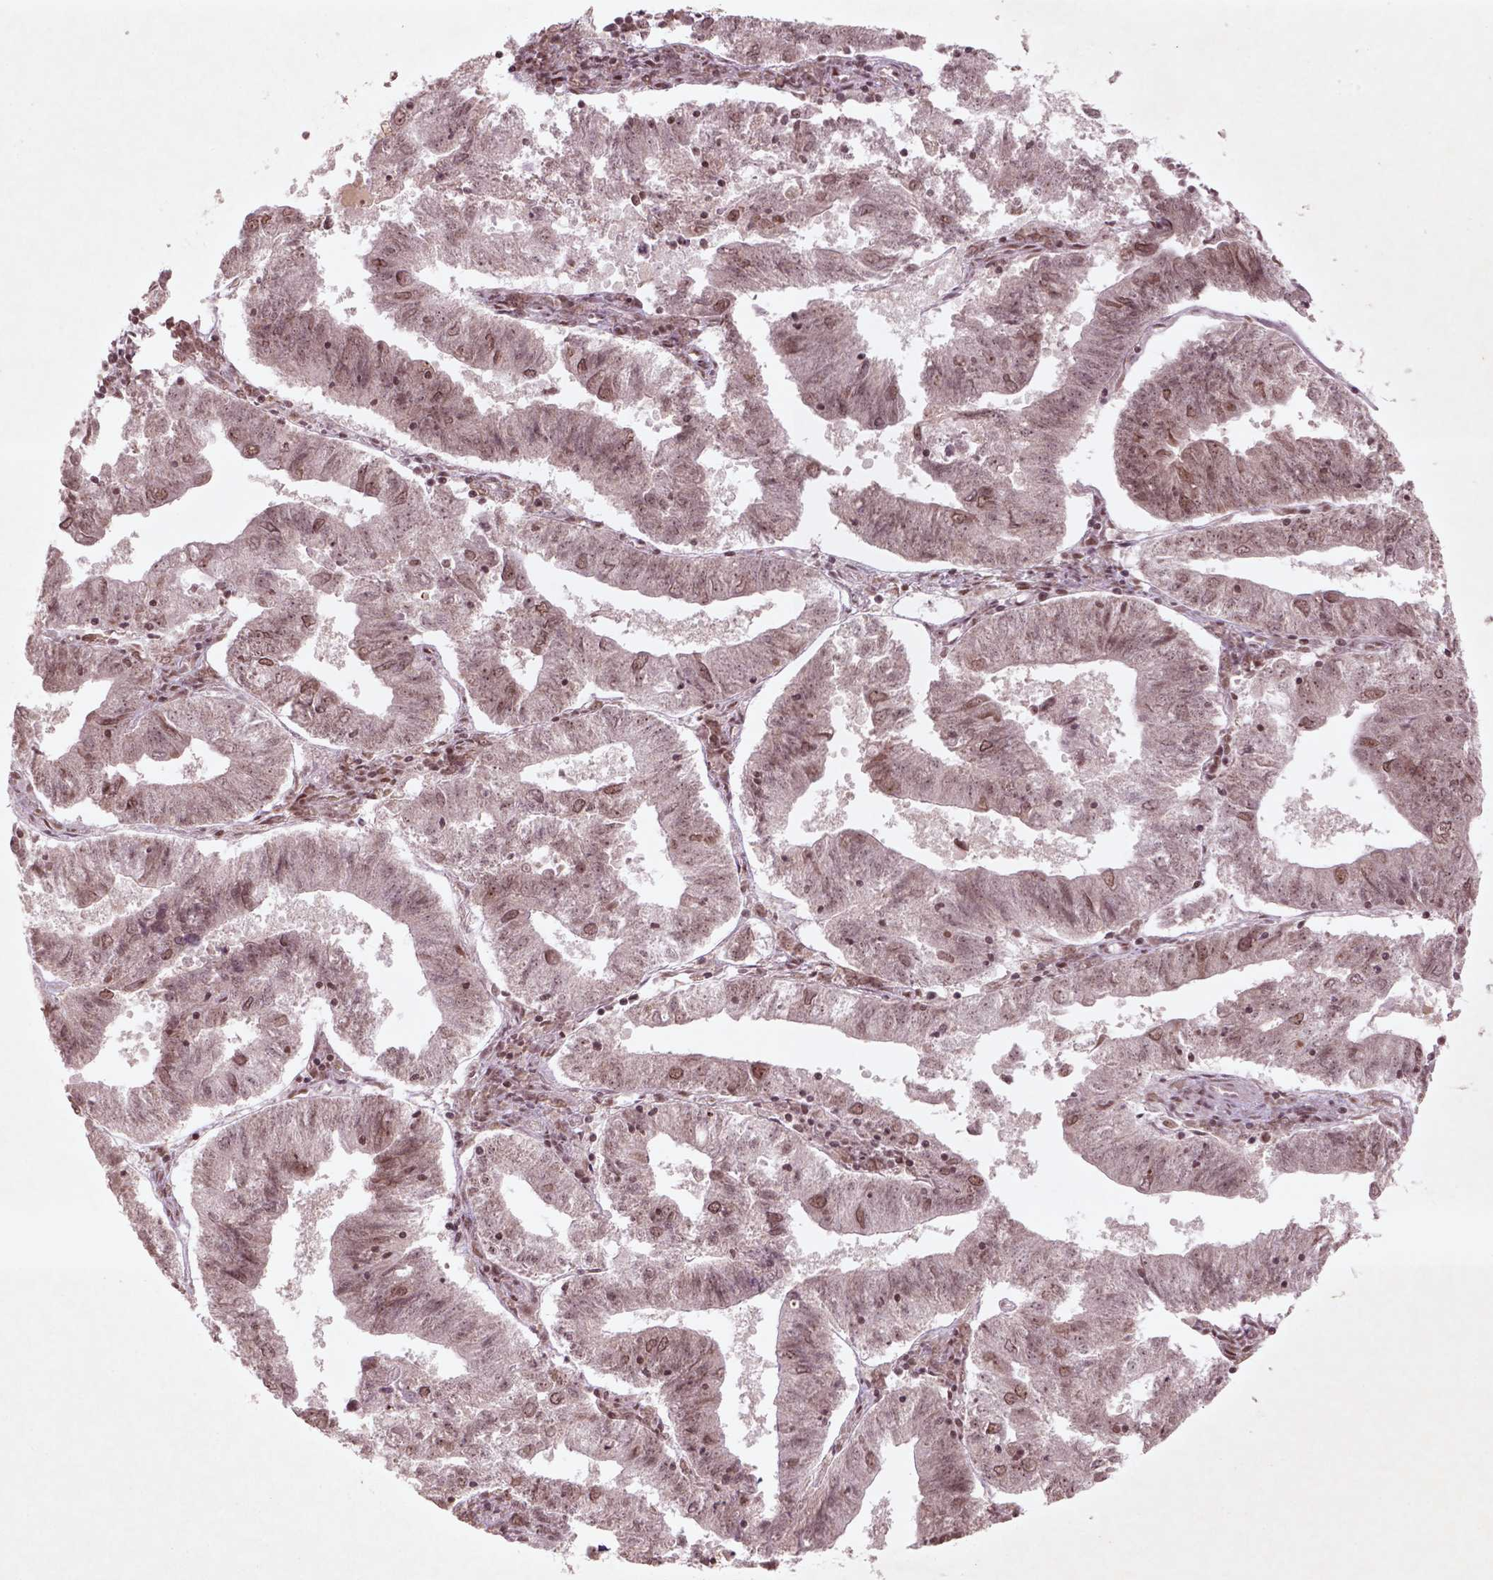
{"staining": {"intensity": "moderate", "quantity": ">75%", "location": "nuclear"}, "tissue": "endometrial cancer", "cell_type": "Tumor cells", "image_type": "cancer", "snomed": [{"axis": "morphology", "description": "Adenocarcinoma, NOS"}, {"axis": "topography", "description": "Endometrium"}], "caption": "Approximately >75% of tumor cells in human endometrial cancer exhibit moderate nuclear protein expression as visualized by brown immunohistochemical staining.", "gene": "HMG20B", "patient": {"sex": "female", "age": 82}}